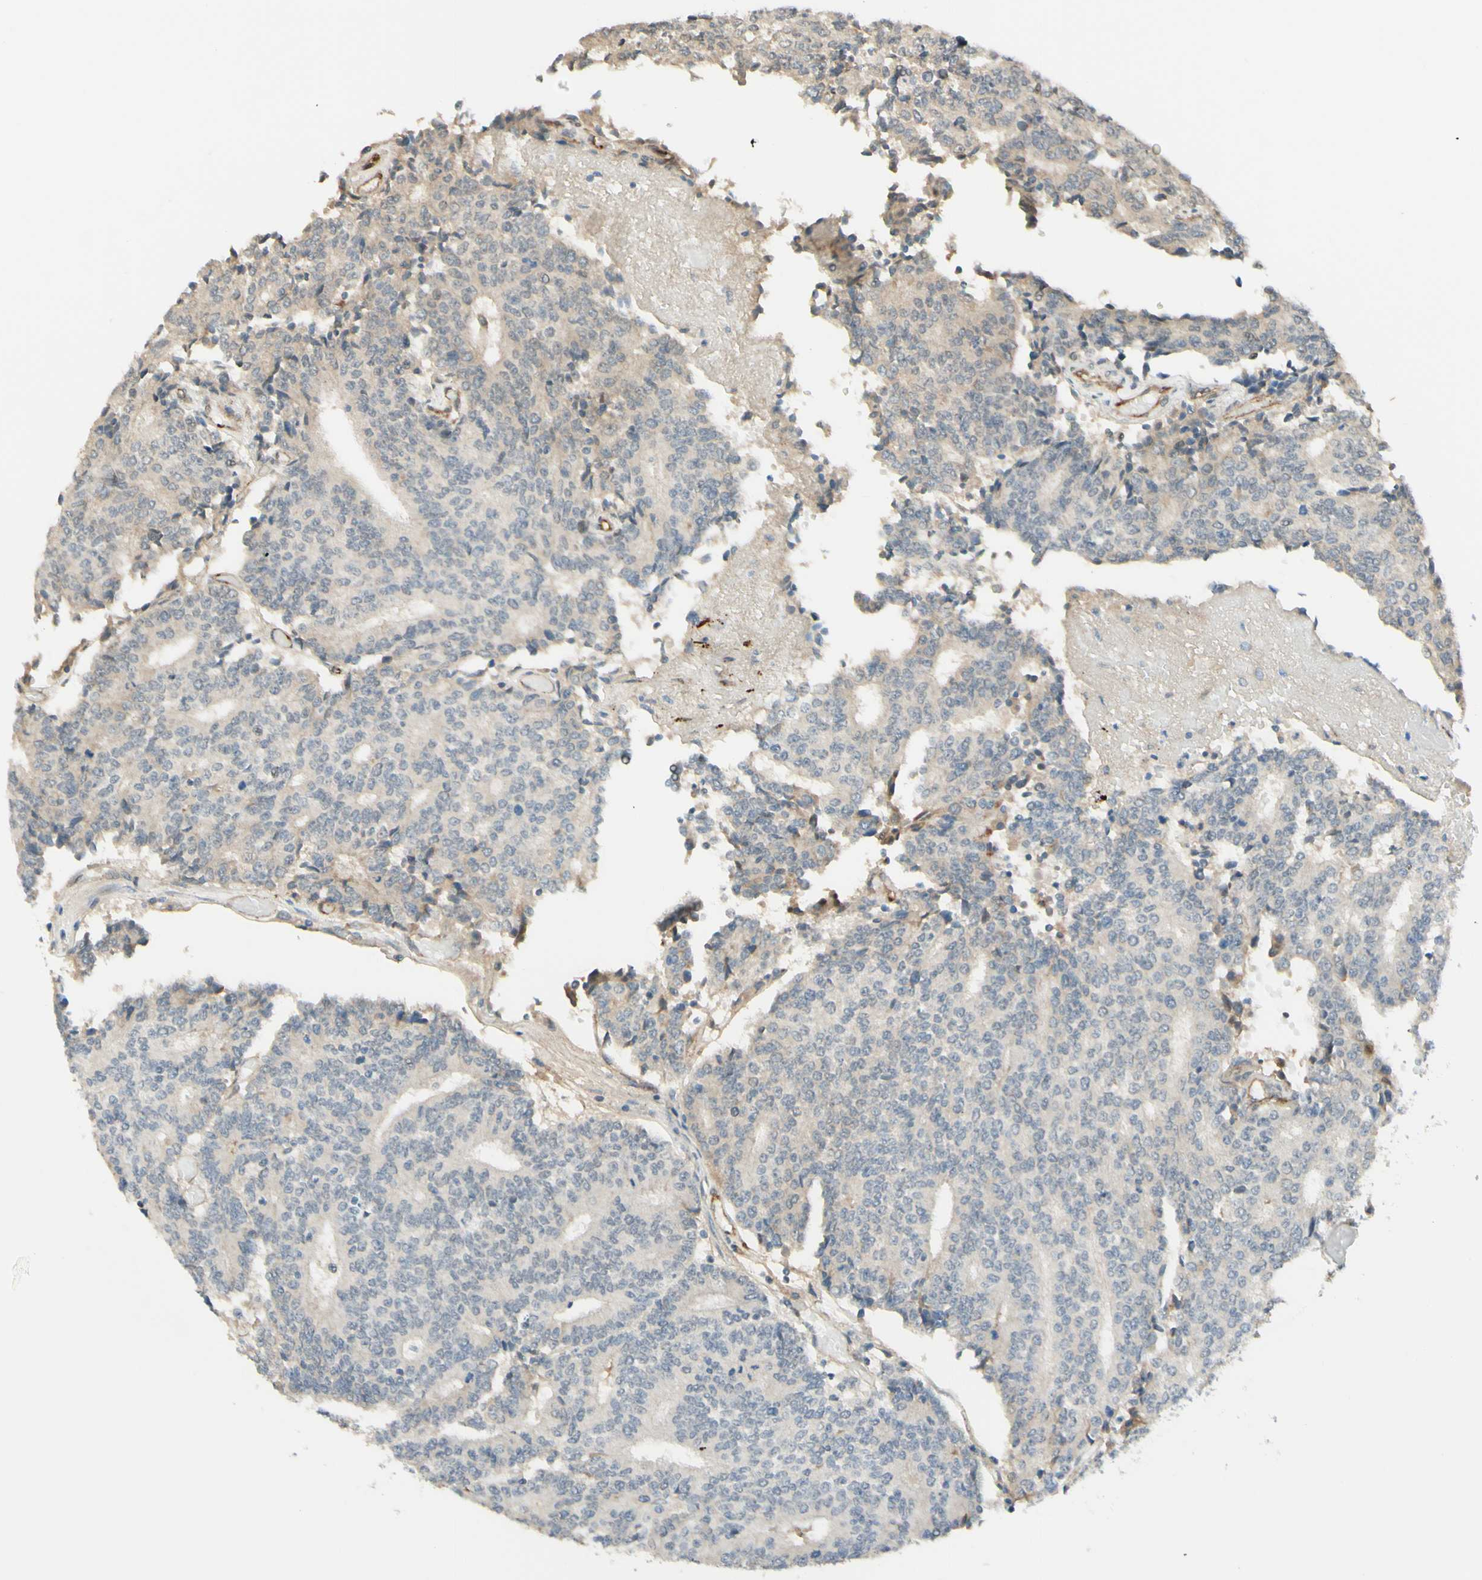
{"staining": {"intensity": "negative", "quantity": "none", "location": "none"}, "tissue": "prostate cancer", "cell_type": "Tumor cells", "image_type": "cancer", "snomed": [{"axis": "morphology", "description": "Normal tissue, NOS"}, {"axis": "morphology", "description": "Adenocarcinoma, High grade"}, {"axis": "topography", "description": "Prostate"}, {"axis": "topography", "description": "Seminal veicle"}], "caption": "The micrograph reveals no significant positivity in tumor cells of prostate cancer (high-grade adenocarcinoma).", "gene": "ANGPT2", "patient": {"sex": "male", "age": 55}}